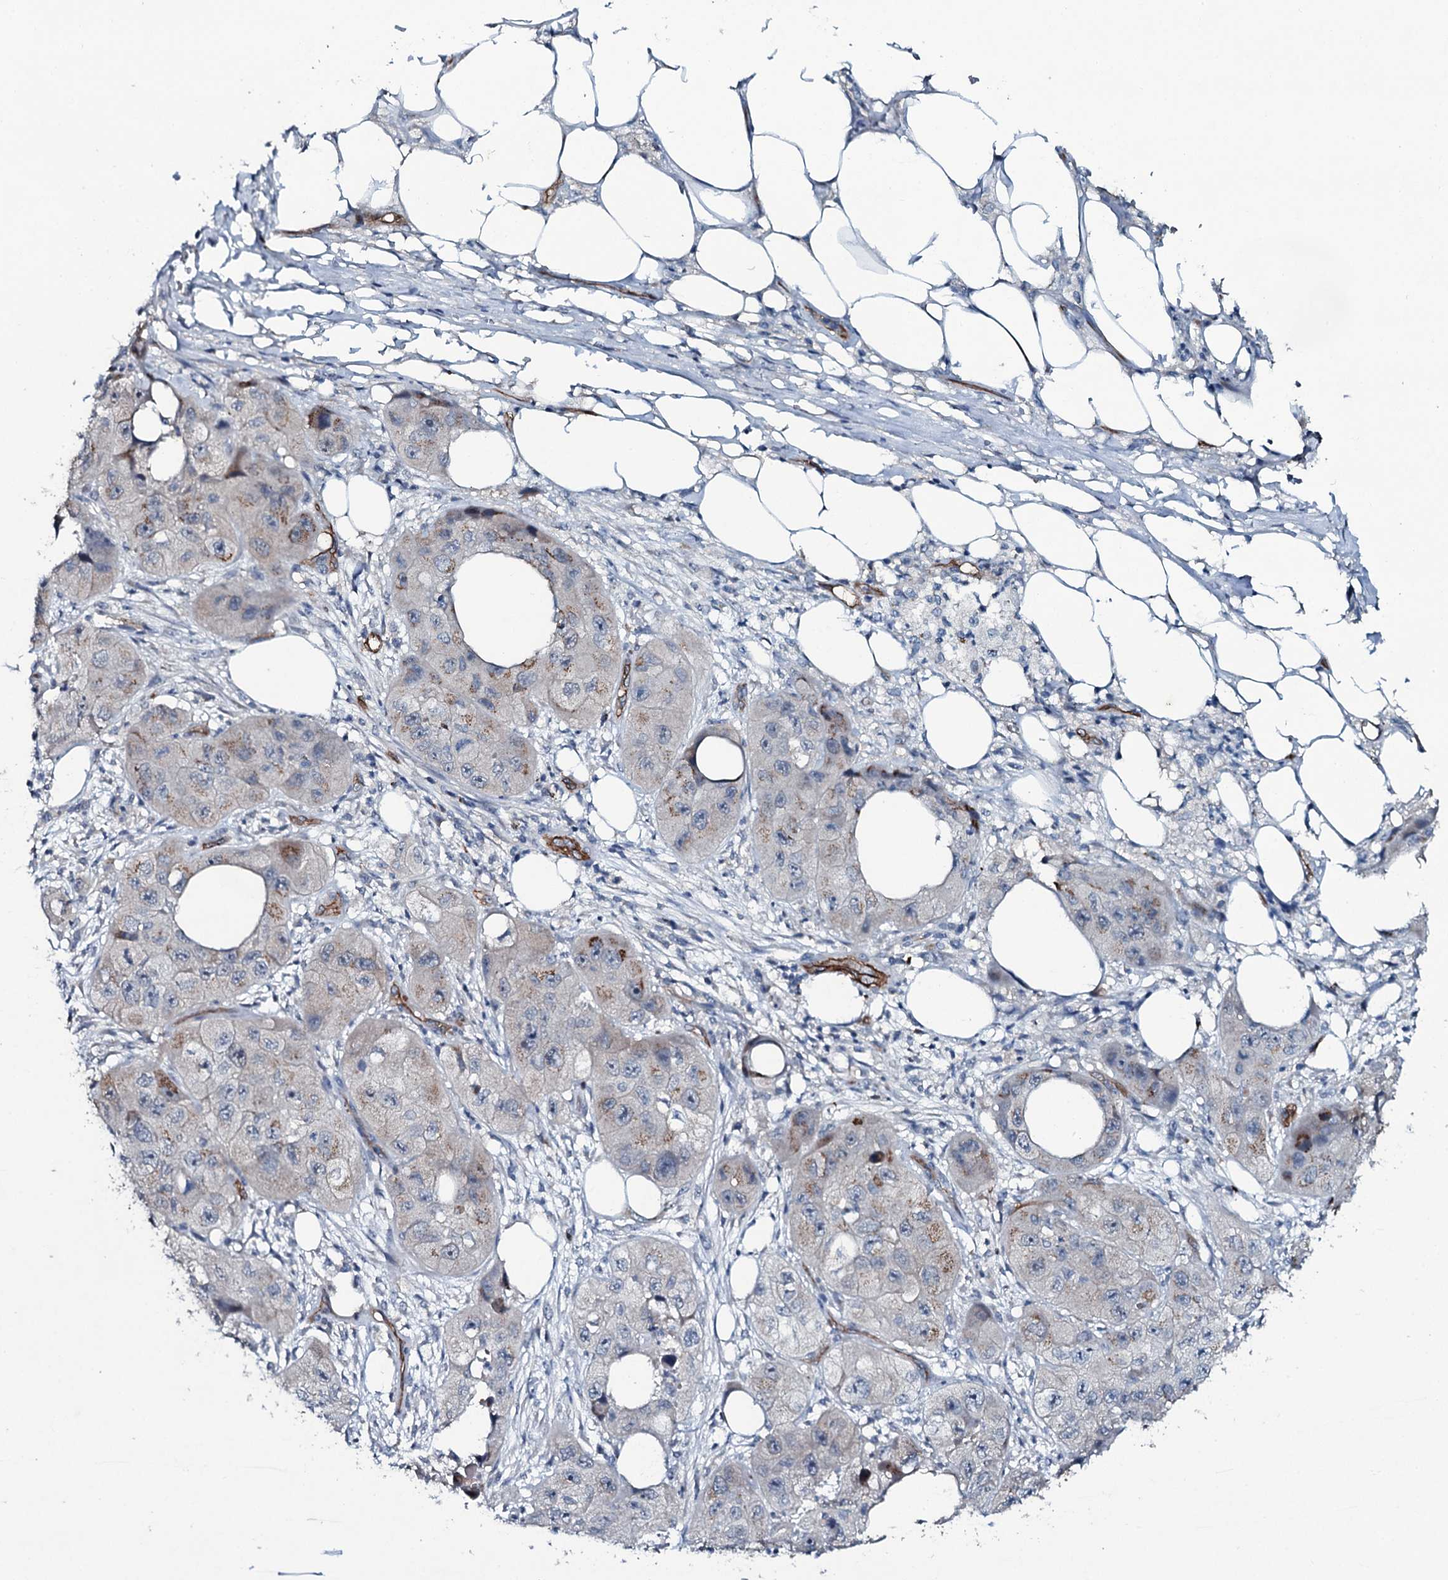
{"staining": {"intensity": "moderate", "quantity": "<25%", "location": "cytoplasmic/membranous"}, "tissue": "skin cancer", "cell_type": "Tumor cells", "image_type": "cancer", "snomed": [{"axis": "morphology", "description": "Squamous cell carcinoma, NOS"}, {"axis": "topography", "description": "Skin"}, {"axis": "topography", "description": "Subcutis"}], "caption": "This histopathology image shows immunohistochemistry (IHC) staining of skin cancer, with low moderate cytoplasmic/membranous positivity in about <25% of tumor cells.", "gene": "CLEC14A", "patient": {"sex": "male", "age": 73}}